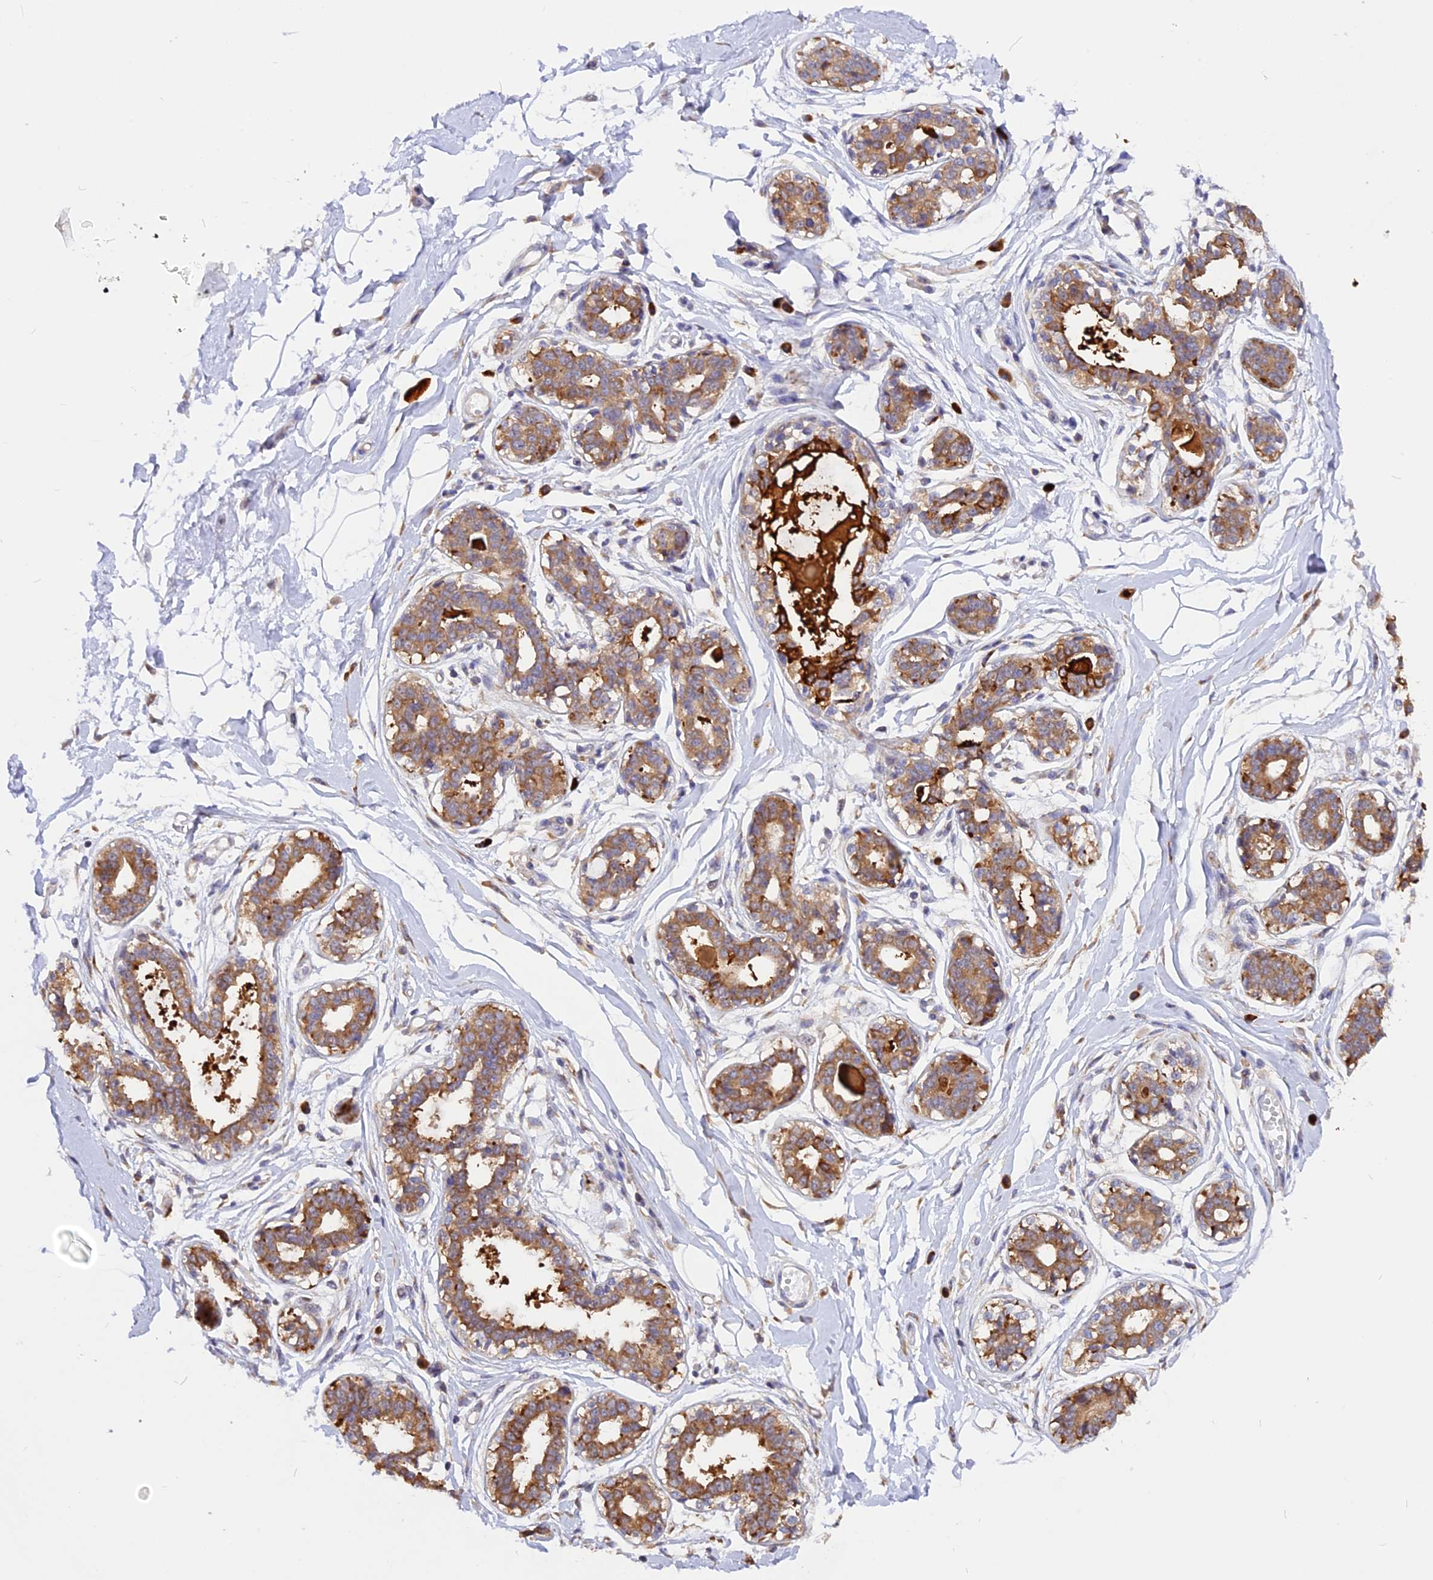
{"staining": {"intensity": "negative", "quantity": "none", "location": "none"}, "tissue": "breast", "cell_type": "Adipocytes", "image_type": "normal", "snomed": [{"axis": "morphology", "description": "Normal tissue, NOS"}, {"axis": "topography", "description": "Breast"}], "caption": "The immunohistochemistry photomicrograph has no significant staining in adipocytes of breast.", "gene": "GNPTAB", "patient": {"sex": "female", "age": 45}}